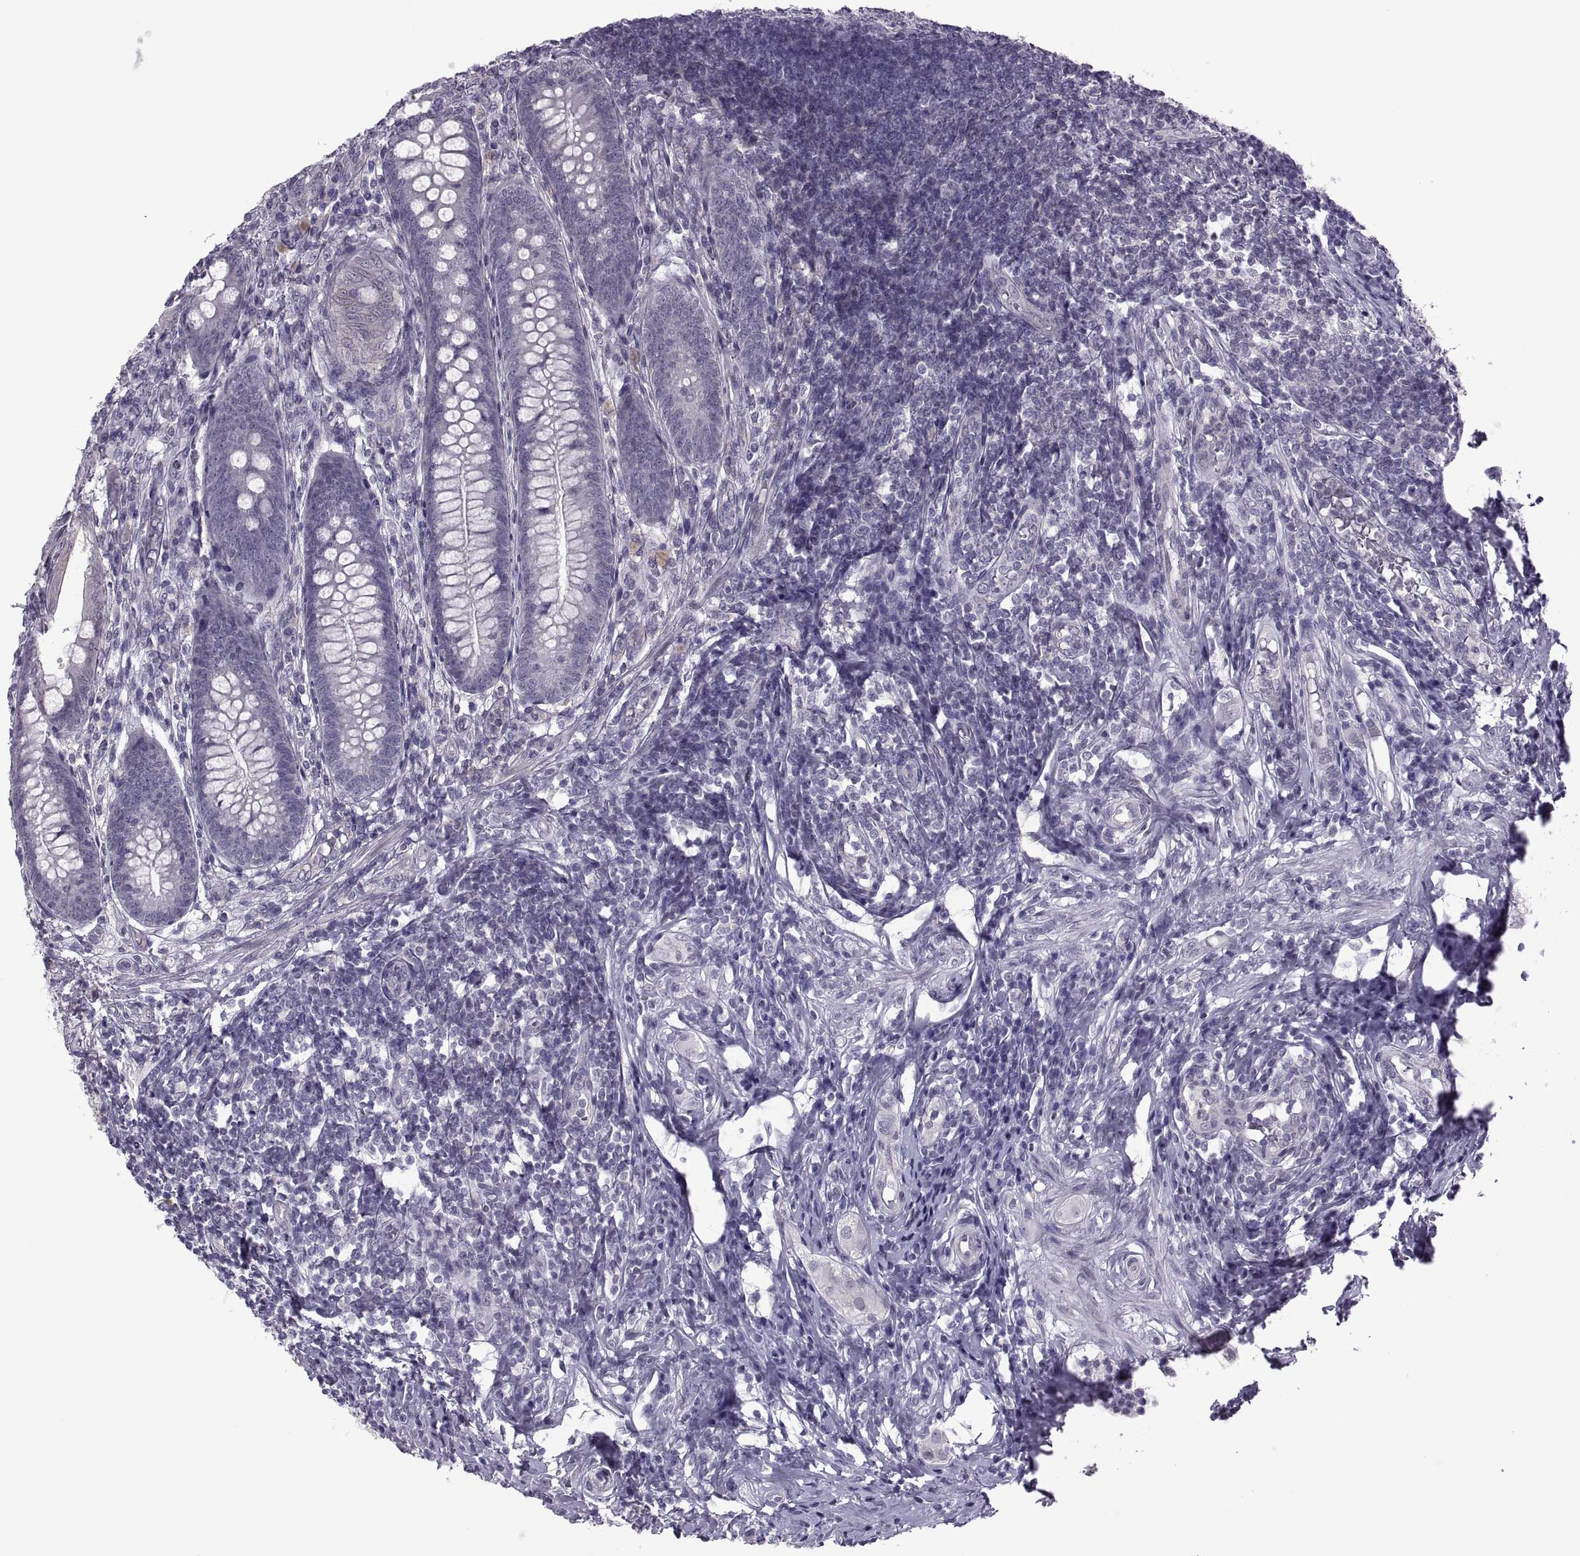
{"staining": {"intensity": "negative", "quantity": "none", "location": "none"}, "tissue": "appendix", "cell_type": "Glandular cells", "image_type": "normal", "snomed": [{"axis": "morphology", "description": "Normal tissue, NOS"}, {"axis": "morphology", "description": "Inflammation, NOS"}, {"axis": "topography", "description": "Appendix"}], "caption": "Immunohistochemistry image of normal human appendix stained for a protein (brown), which exhibits no staining in glandular cells.", "gene": "ODF3", "patient": {"sex": "male", "age": 16}}